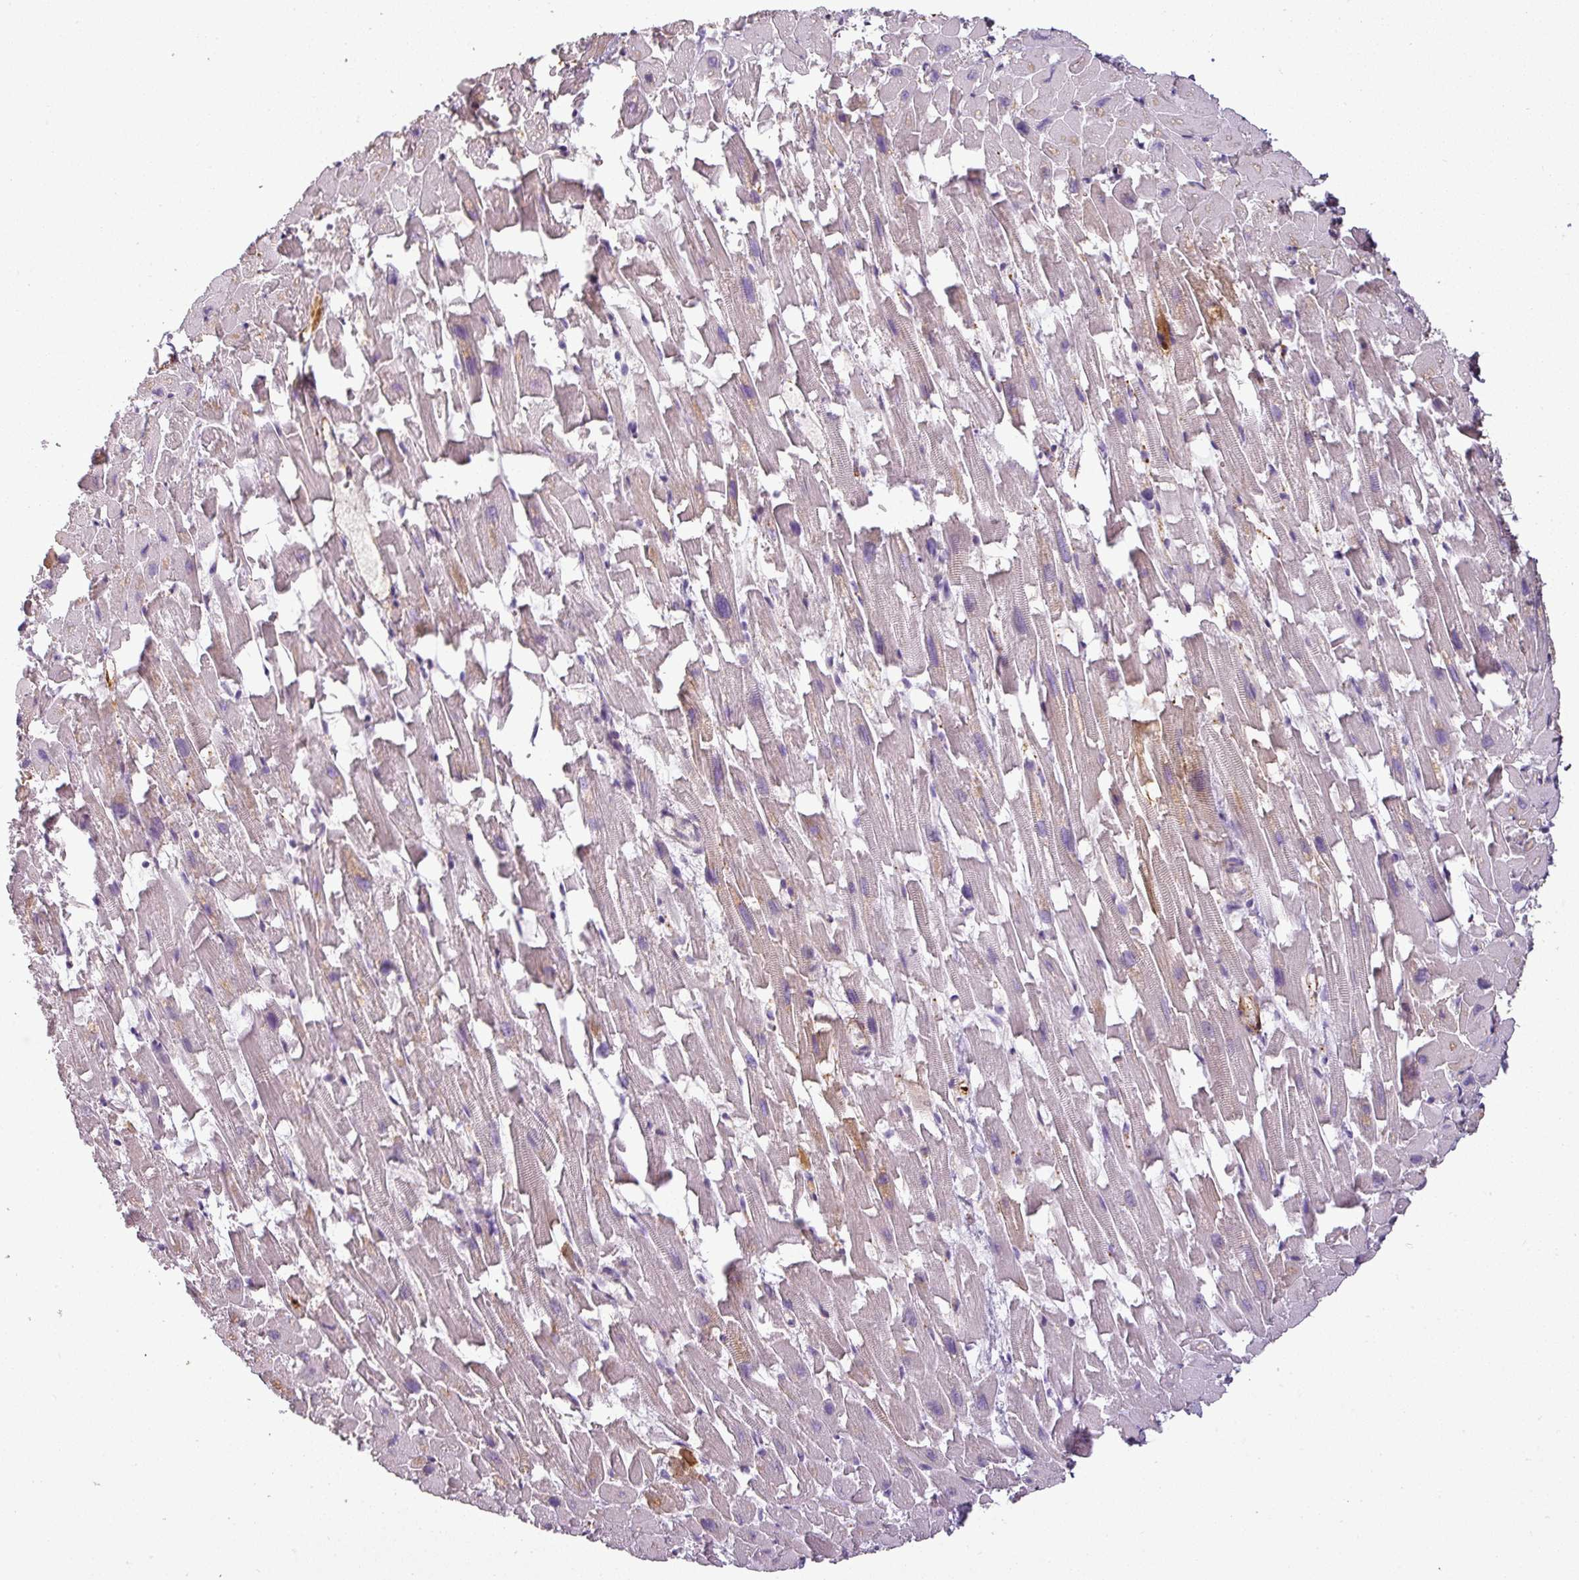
{"staining": {"intensity": "weak", "quantity": "25%-75%", "location": "cytoplasmic/membranous"}, "tissue": "heart muscle", "cell_type": "Cardiomyocytes", "image_type": "normal", "snomed": [{"axis": "morphology", "description": "Normal tissue, NOS"}, {"axis": "topography", "description": "Heart"}], "caption": "A micrograph of human heart muscle stained for a protein exhibits weak cytoplasmic/membranous brown staining in cardiomyocytes. The staining was performed using DAB (3,3'-diaminobenzidine) to visualize the protein expression in brown, while the nuclei were stained in blue with hematoxylin (Magnification: 20x).", "gene": "APOC1", "patient": {"sex": "female", "age": 64}}